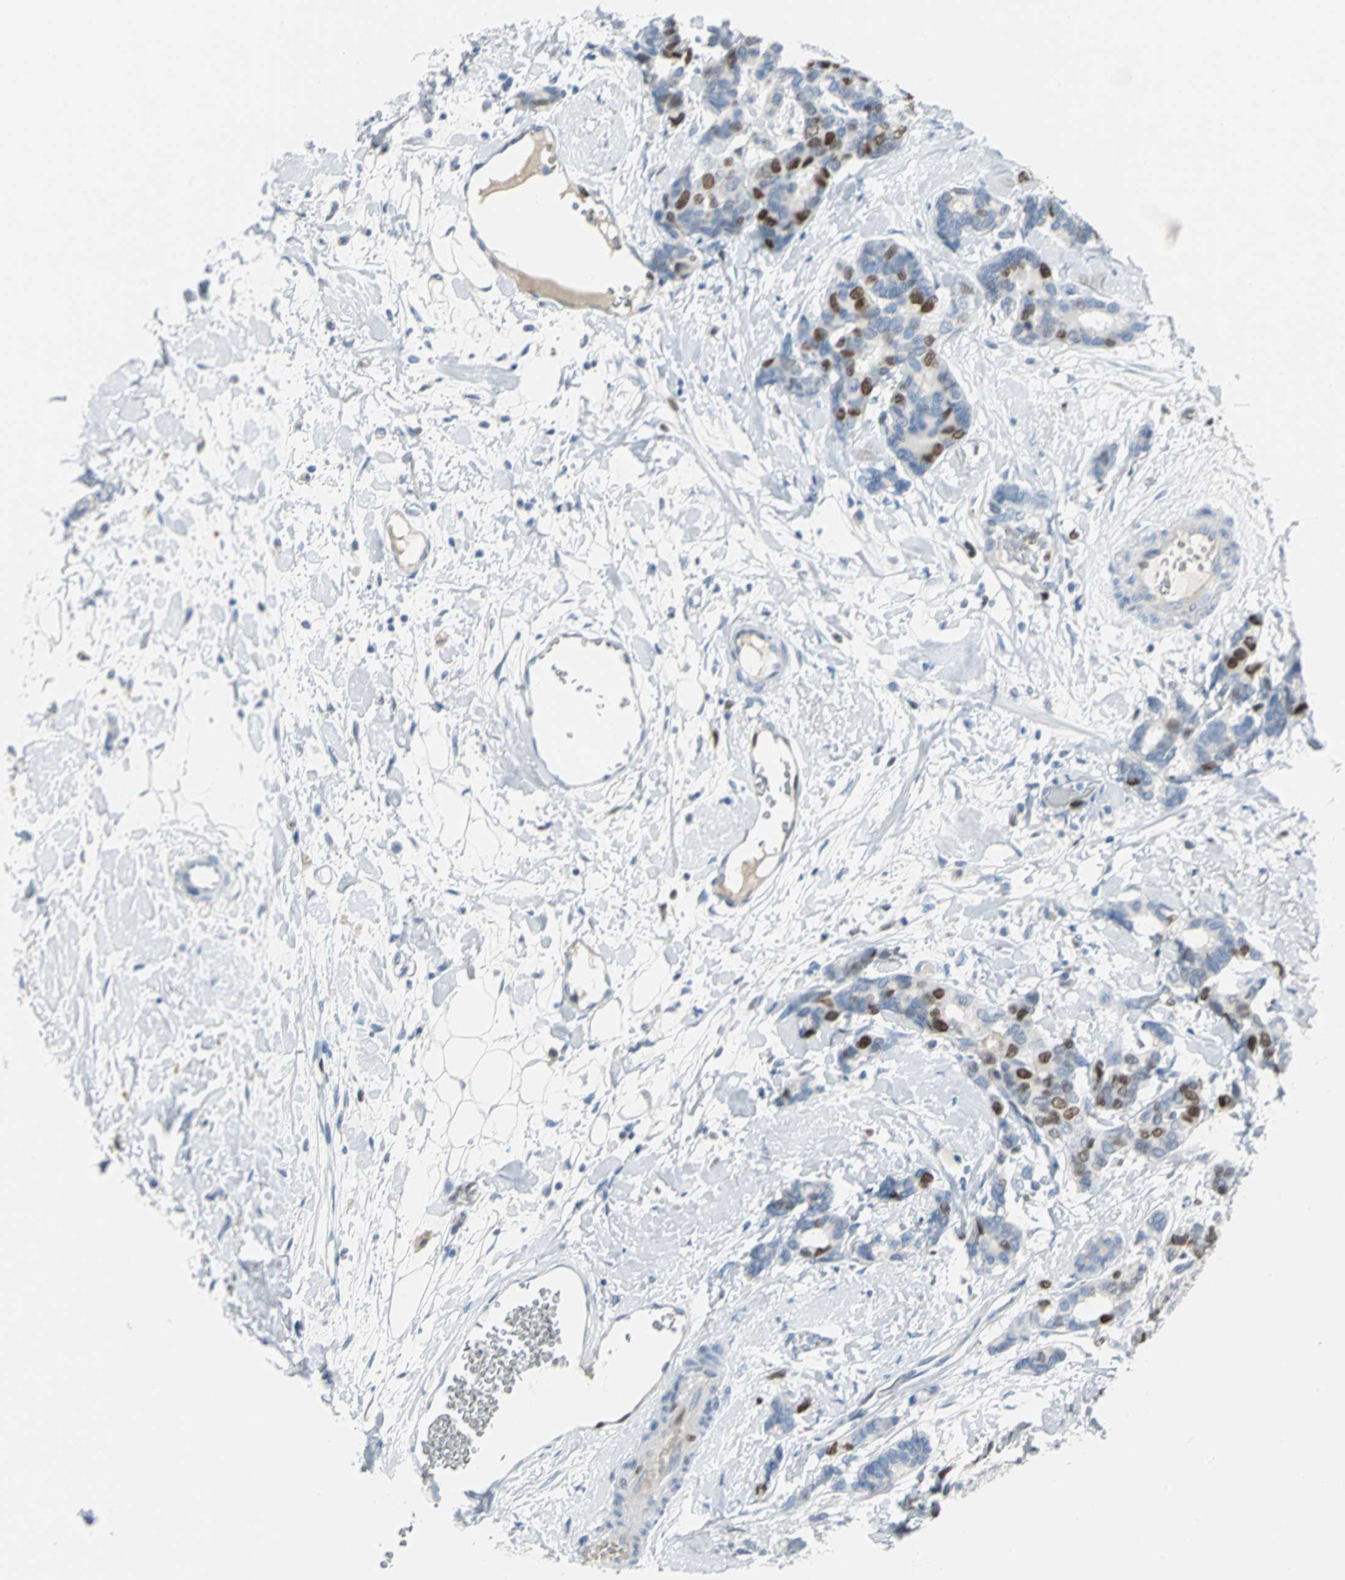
{"staining": {"intensity": "strong", "quantity": "<25%", "location": "nuclear"}, "tissue": "breast cancer", "cell_type": "Tumor cells", "image_type": "cancer", "snomed": [{"axis": "morphology", "description": "Duct carcinoma"}, {"axis": "topography", "description": "Breast"}], "caption": "An image of intraductal carcinoma (breast) stained for a protein exhibits strong nuclear brown staining in tumor cells.", "gene": "MCM4", "patient": {"sex": "female", "age": 87}}